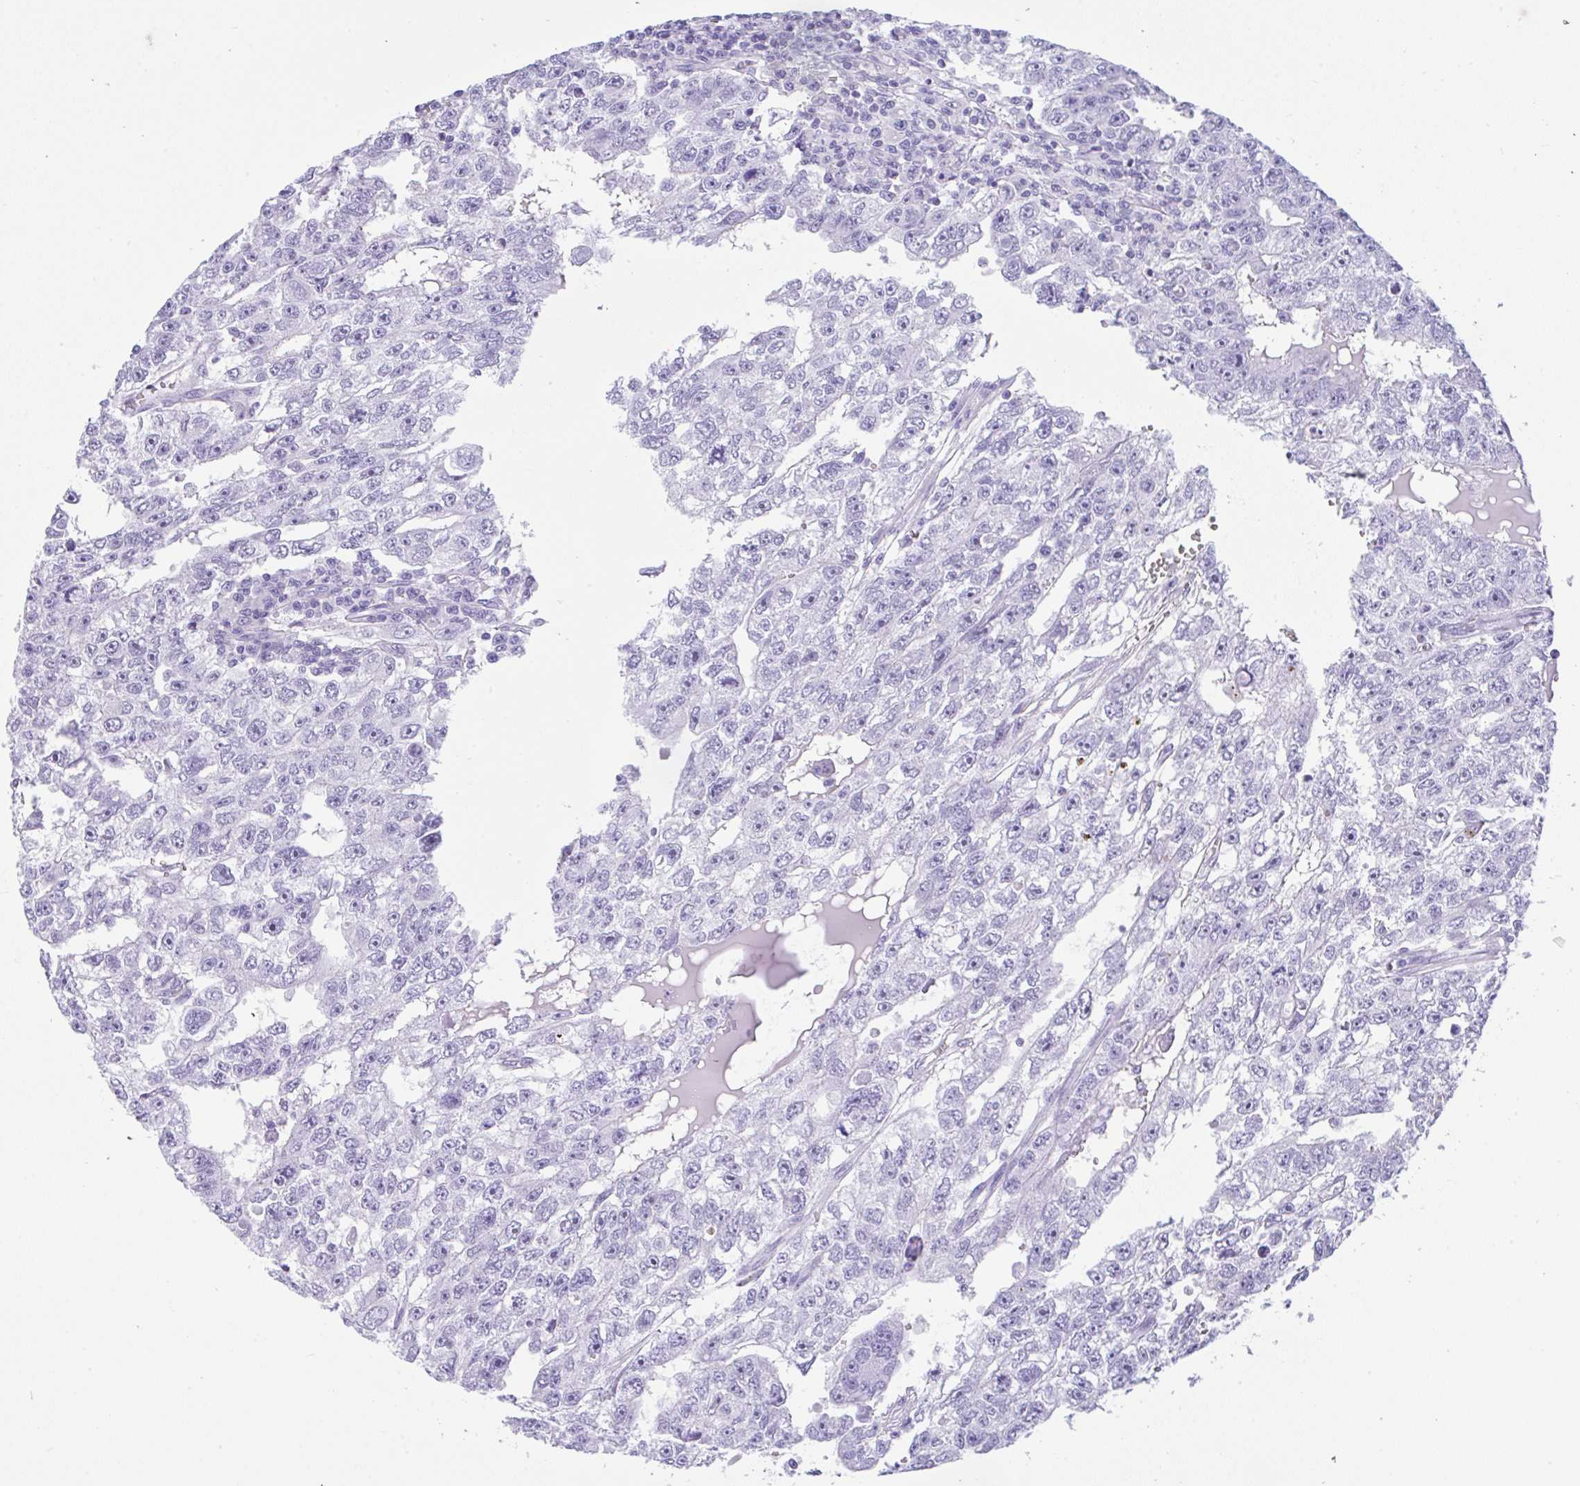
{"staining": {"intensity": "negative", "quantity": "none", "location": "none"}, "tissue": "testis cancer", "cell_type": "Tumor cells", "image_type": "cancer", "snomed": [{"axis": "morphology", "description": "Carcinoma, Embryonal, NOS"}, {"axis": "topography", "description": "Testis"}], "caption": "Protein analysis of testis cancer demonstrates no significant expression in tumor cells.", "gene": "NDUFAF8", "patient": {"sex": "male", "age": 20}}